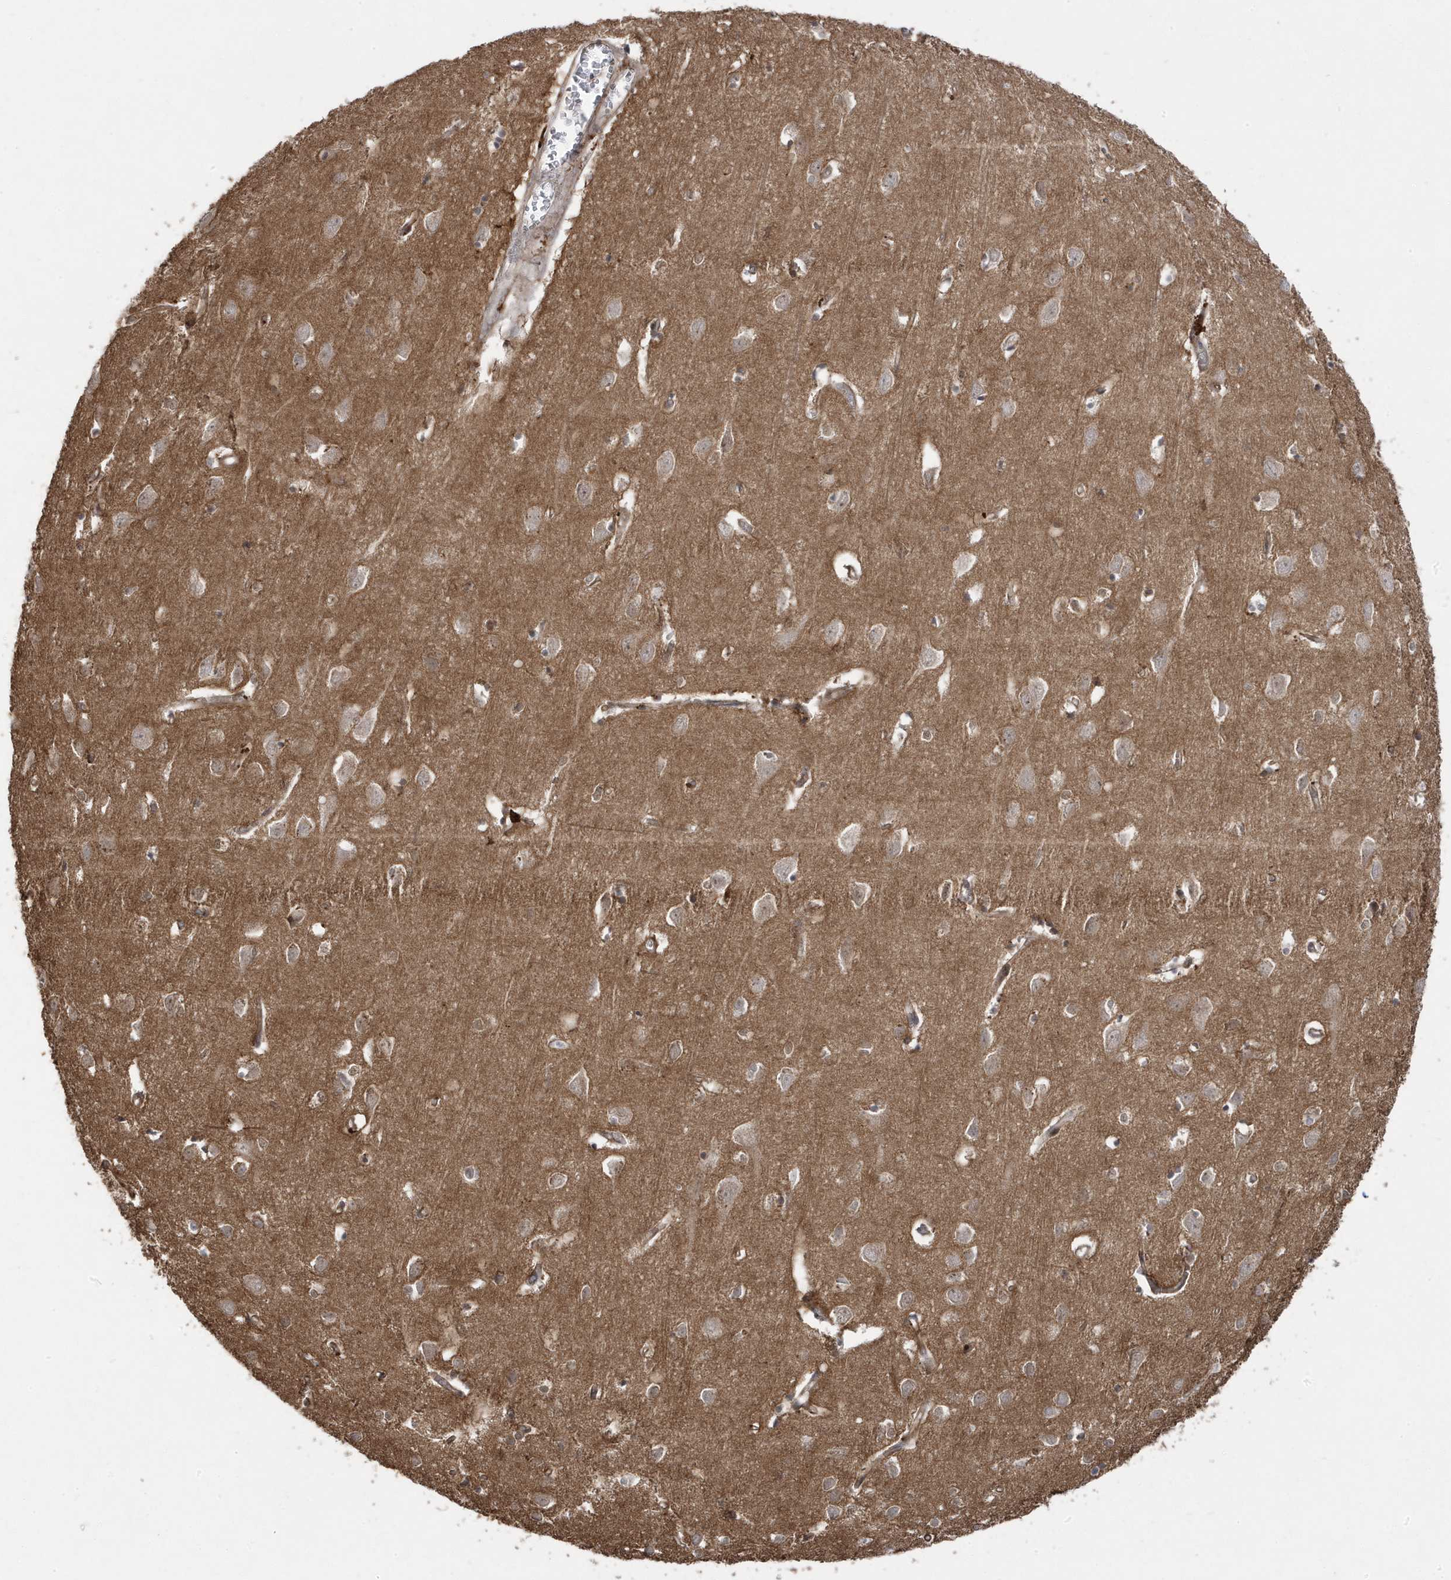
{"staining": {"intensity": "weak", "quantity": ">75%", "location": "cytoplasmic/membranous"}, "tissue": "cerebral cortex", "cell_type": "Endothelial cells", "image_type": "normal", "snomed": [{"axis": "morphology", "description": "Normal tissue, NOS"}, {"axis": "topography", "description": "Cerebral cortex"}], "caption": "Approximately >75% of endothelial cells in benign human cerebral cortex show weak cytoplasmic/membranous protein expression as visualized by brown immunohistochemical staining.", "gene": "DNAJC12", "patient": {"sex": "female", "age": 64}}